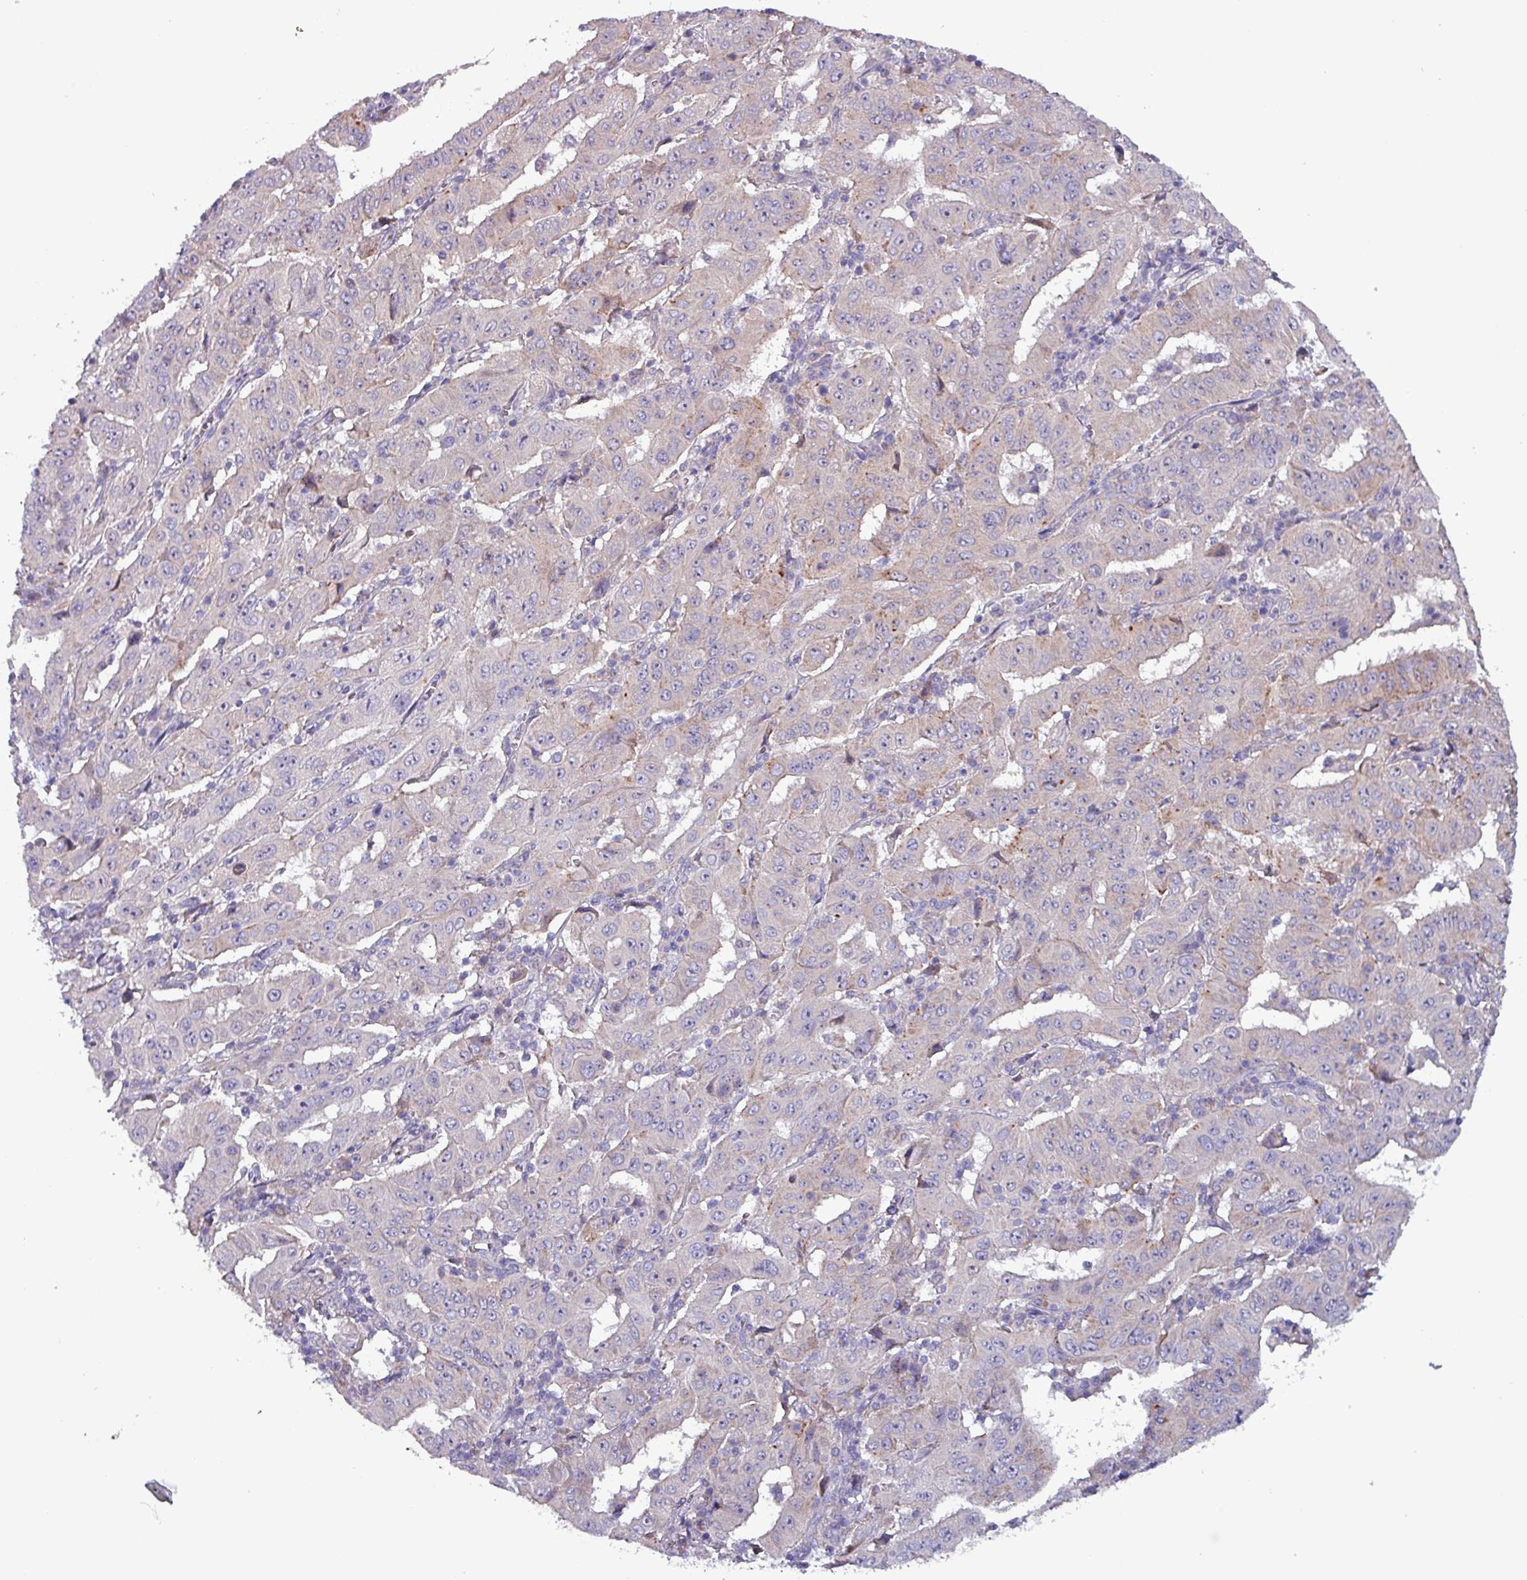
{"staining": {"intensity": "negative", "quantity": "none", "location": "none"}, "tissue": "pancreatic cancer", "cell_type": "Tumor cells", "image_type": "cancer", "snomed": [{"axis": "morphology", "description": "Adenocarcinoma, NOS"}, {"axis": "topography", "description": "Pancreas"}], "caption": "Pancreatic cancer stained for a protein using immunohistochemistry (IHC) displays no positivity tumor cells.", "gene": "HSD3B7", "patient": {"sex": "male", "age": 63}}